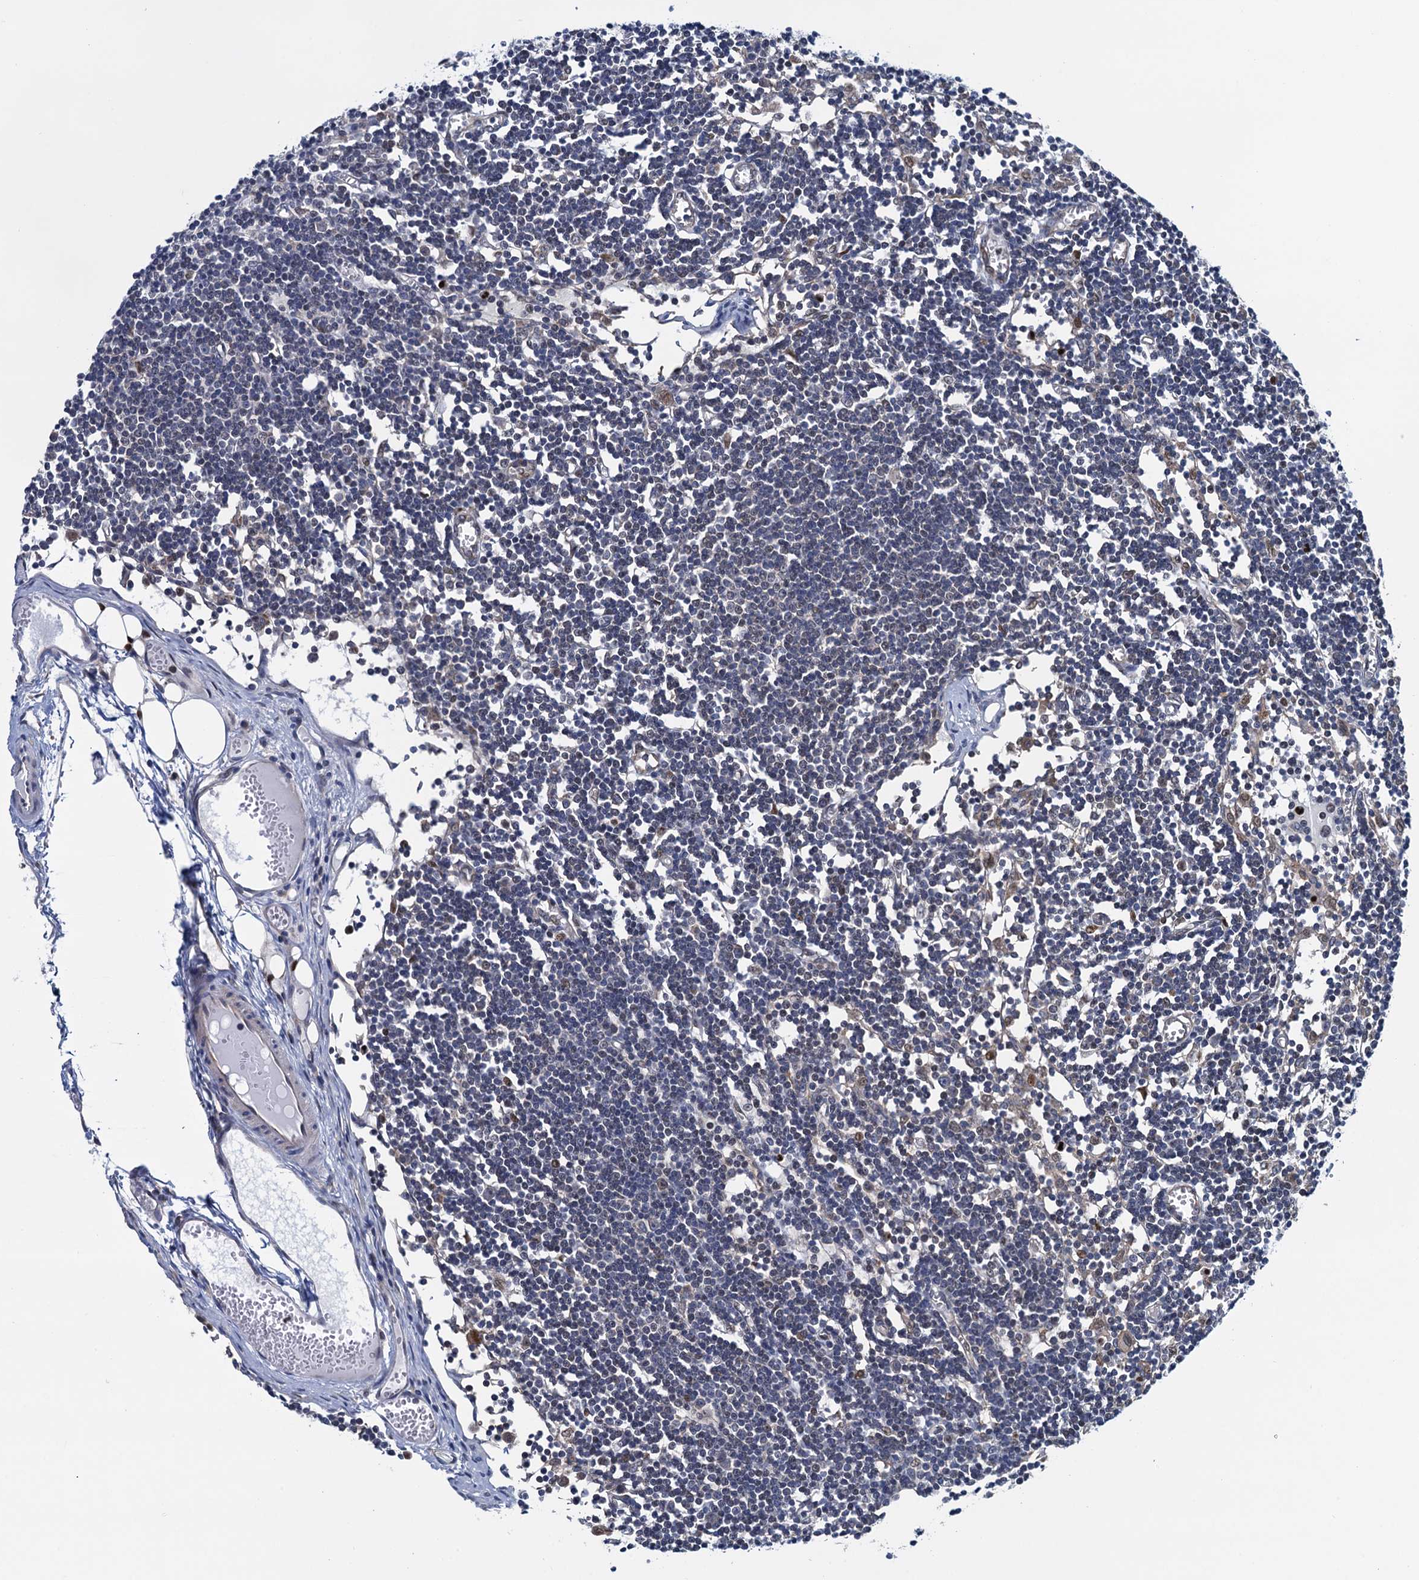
{"staining": {"intensity": "moderate", "quantity": "<25%", "location": "nuclear"}, "tissue": "lymph node", "cell_type": "Germinal center cells", "image_type": "normal", "snomed": [{"axis": "morphology", "description": "Normal tissue, NOS"}, {"axis": "topography", "description": "Lymph node"}], "caption": "Immunohistochemical staining of benign lymph node displays low levels of moderate nuclear positivity in about <25% of germinal center cells. The protein is shown in brown color, while the nuclei are stained blue.", "gene": "RNF125", "patient": {"sex": "female", "age": 11}}